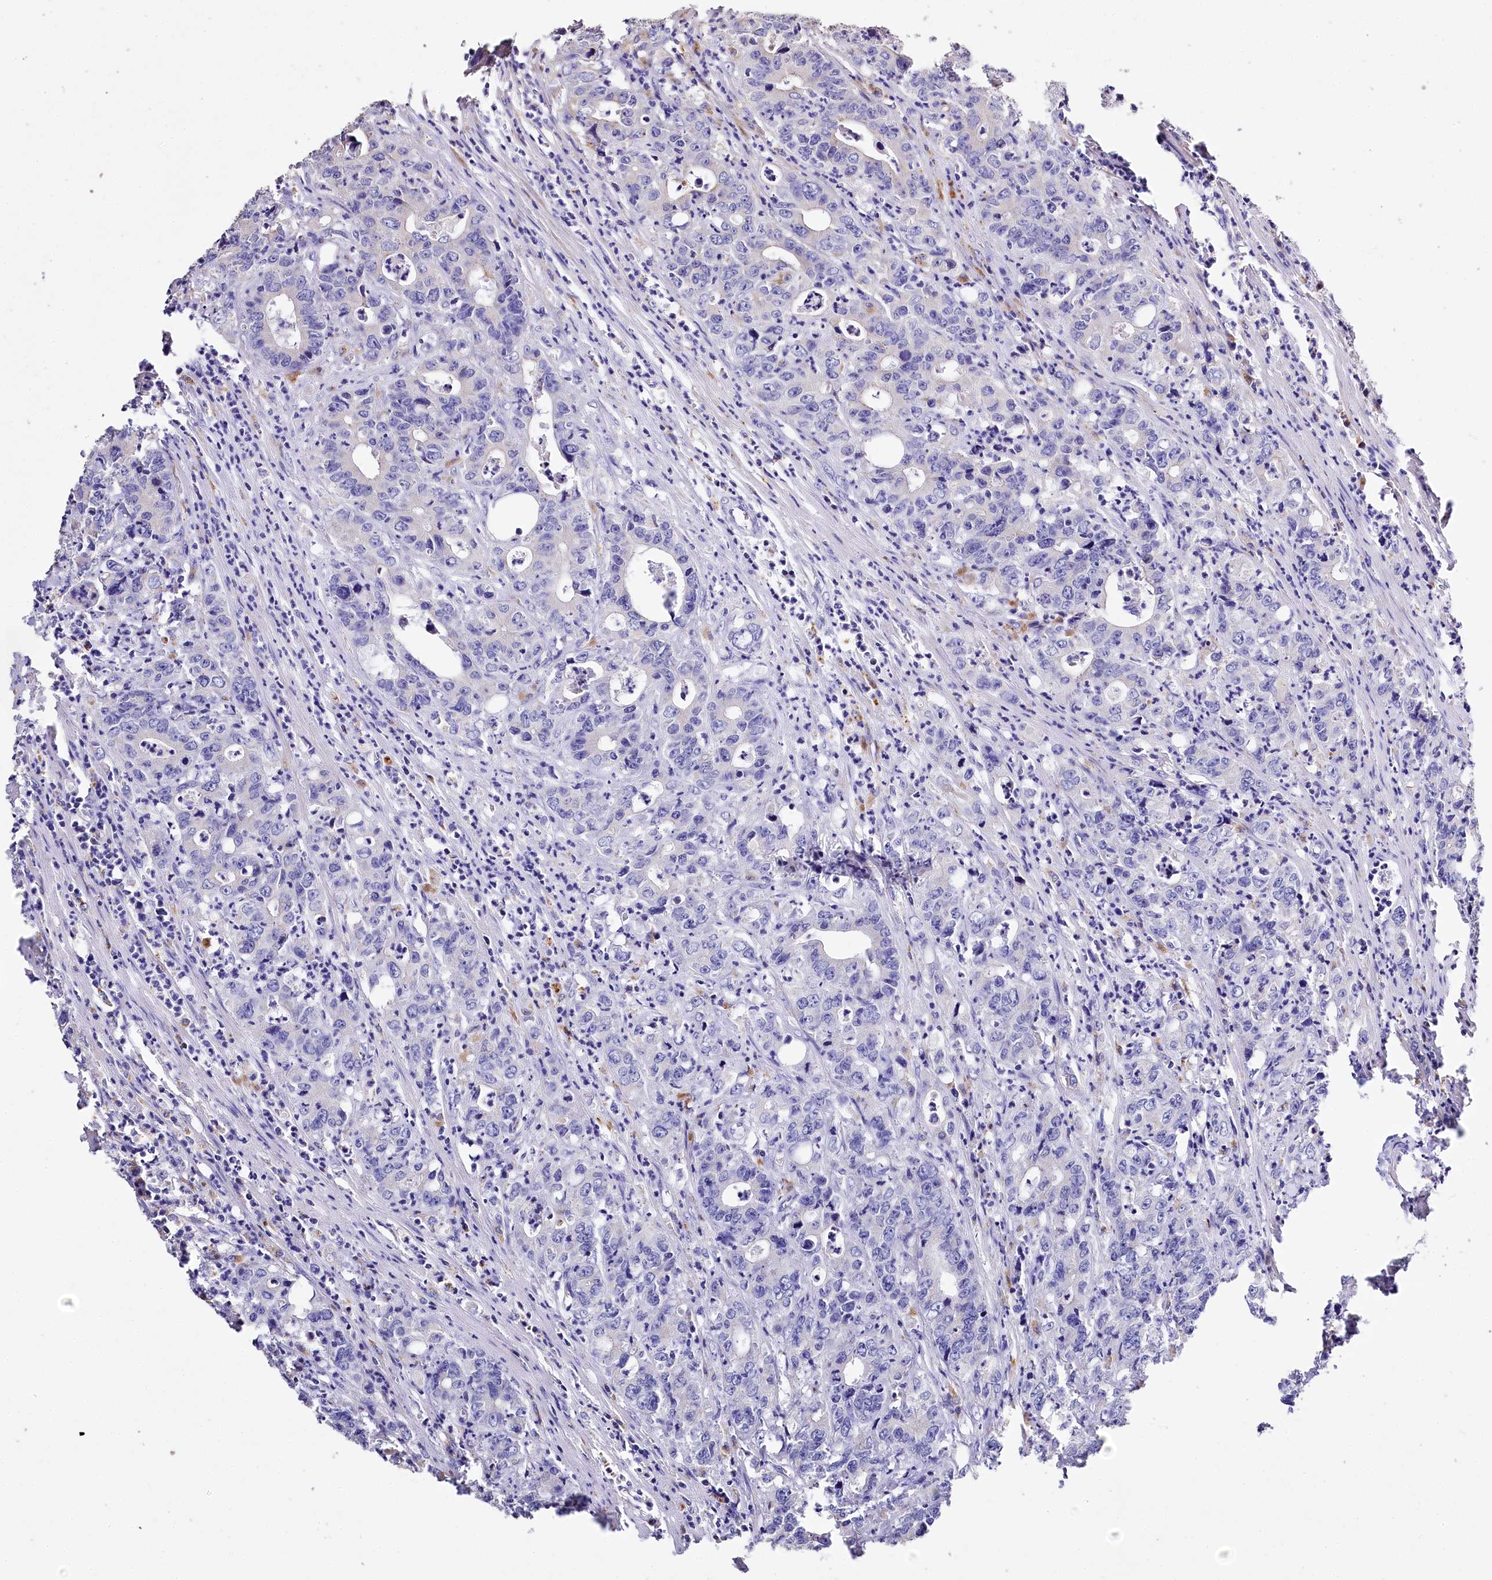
{"staining": {"intensity": "negative", "quantity": "none", "location": "none"}, "tissue": "colorectal cancer", "cell_type": "Tumor cells", "image_type": "cancer", "snomed": [{"axis": "morphology", "description": "Adenocarcinoma, NOS"}, {"axis": "topography", "description": "Colon"}], "caption": "Immunohistochemistry of colorectal cancer reveals no positivity in tumor cells. (Immunohistochemistry (ihc), brightfield microscopy, high magnification).", "gene": "PTER", "patient": {"sex": "female", "age": 75}}